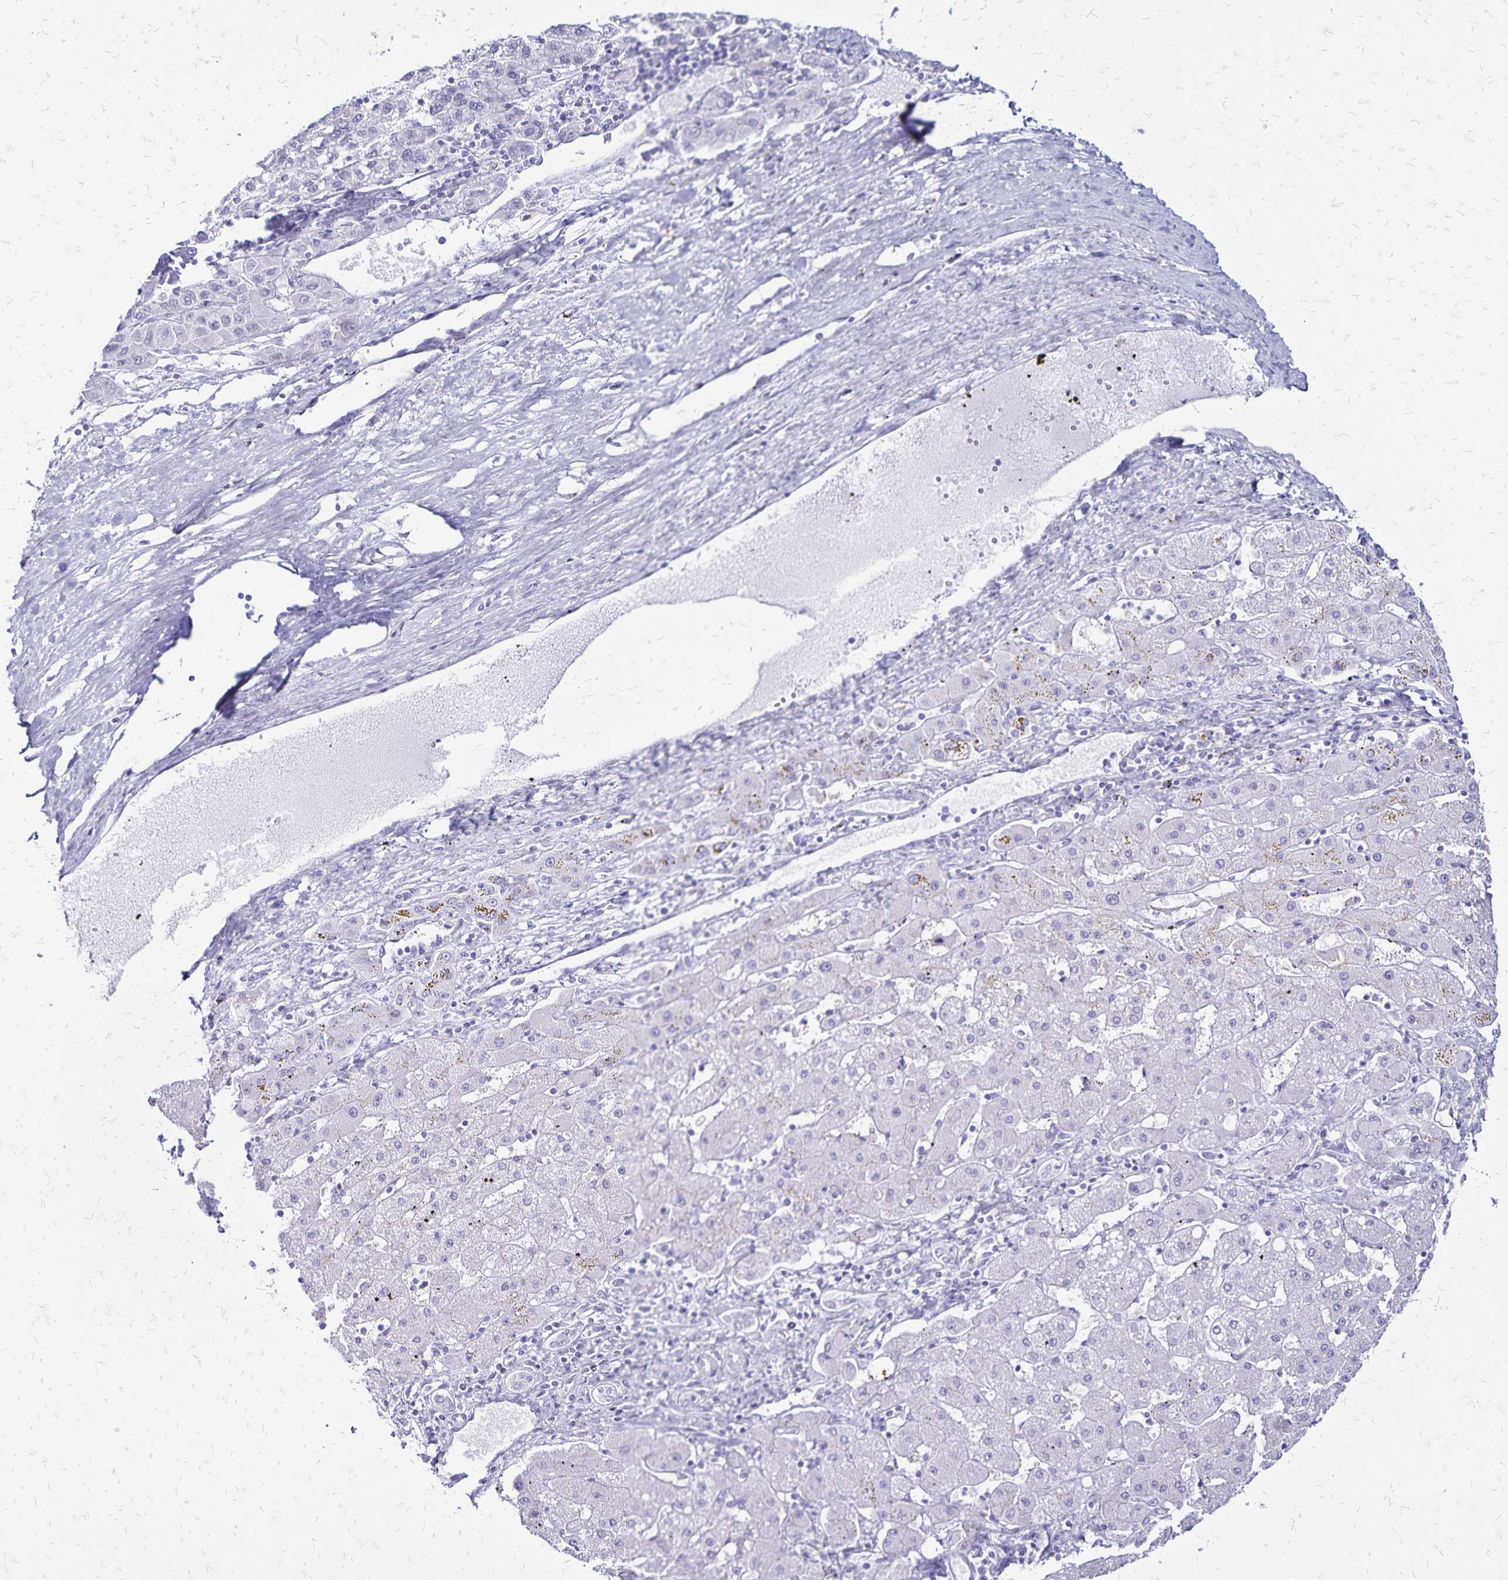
{"staining": {"intensity": "negative", "quantity": "none", "location": "none"}, "tissue": "liver cancer", "cell_type": "Tumor cells", "image_type": "cancer", "snomed": [{"axis": "morphology", "description": "Carcinoma, Hepatocellular, NOS"}, {"axis": "topography", "description": "Liver"}], "caption": "An IHC micrograph of liver cancer (hepatocellular carcinoma) is shown. There is no staining in tumor cells of liver cancer (hepatocellular carcinoma). (Brightfield microscopy of DAB (3,3'-diaminobenzidine) IHC at high magnification).", "gene": "LIN28B", "patient": {"sex": "female", "age": 82}}